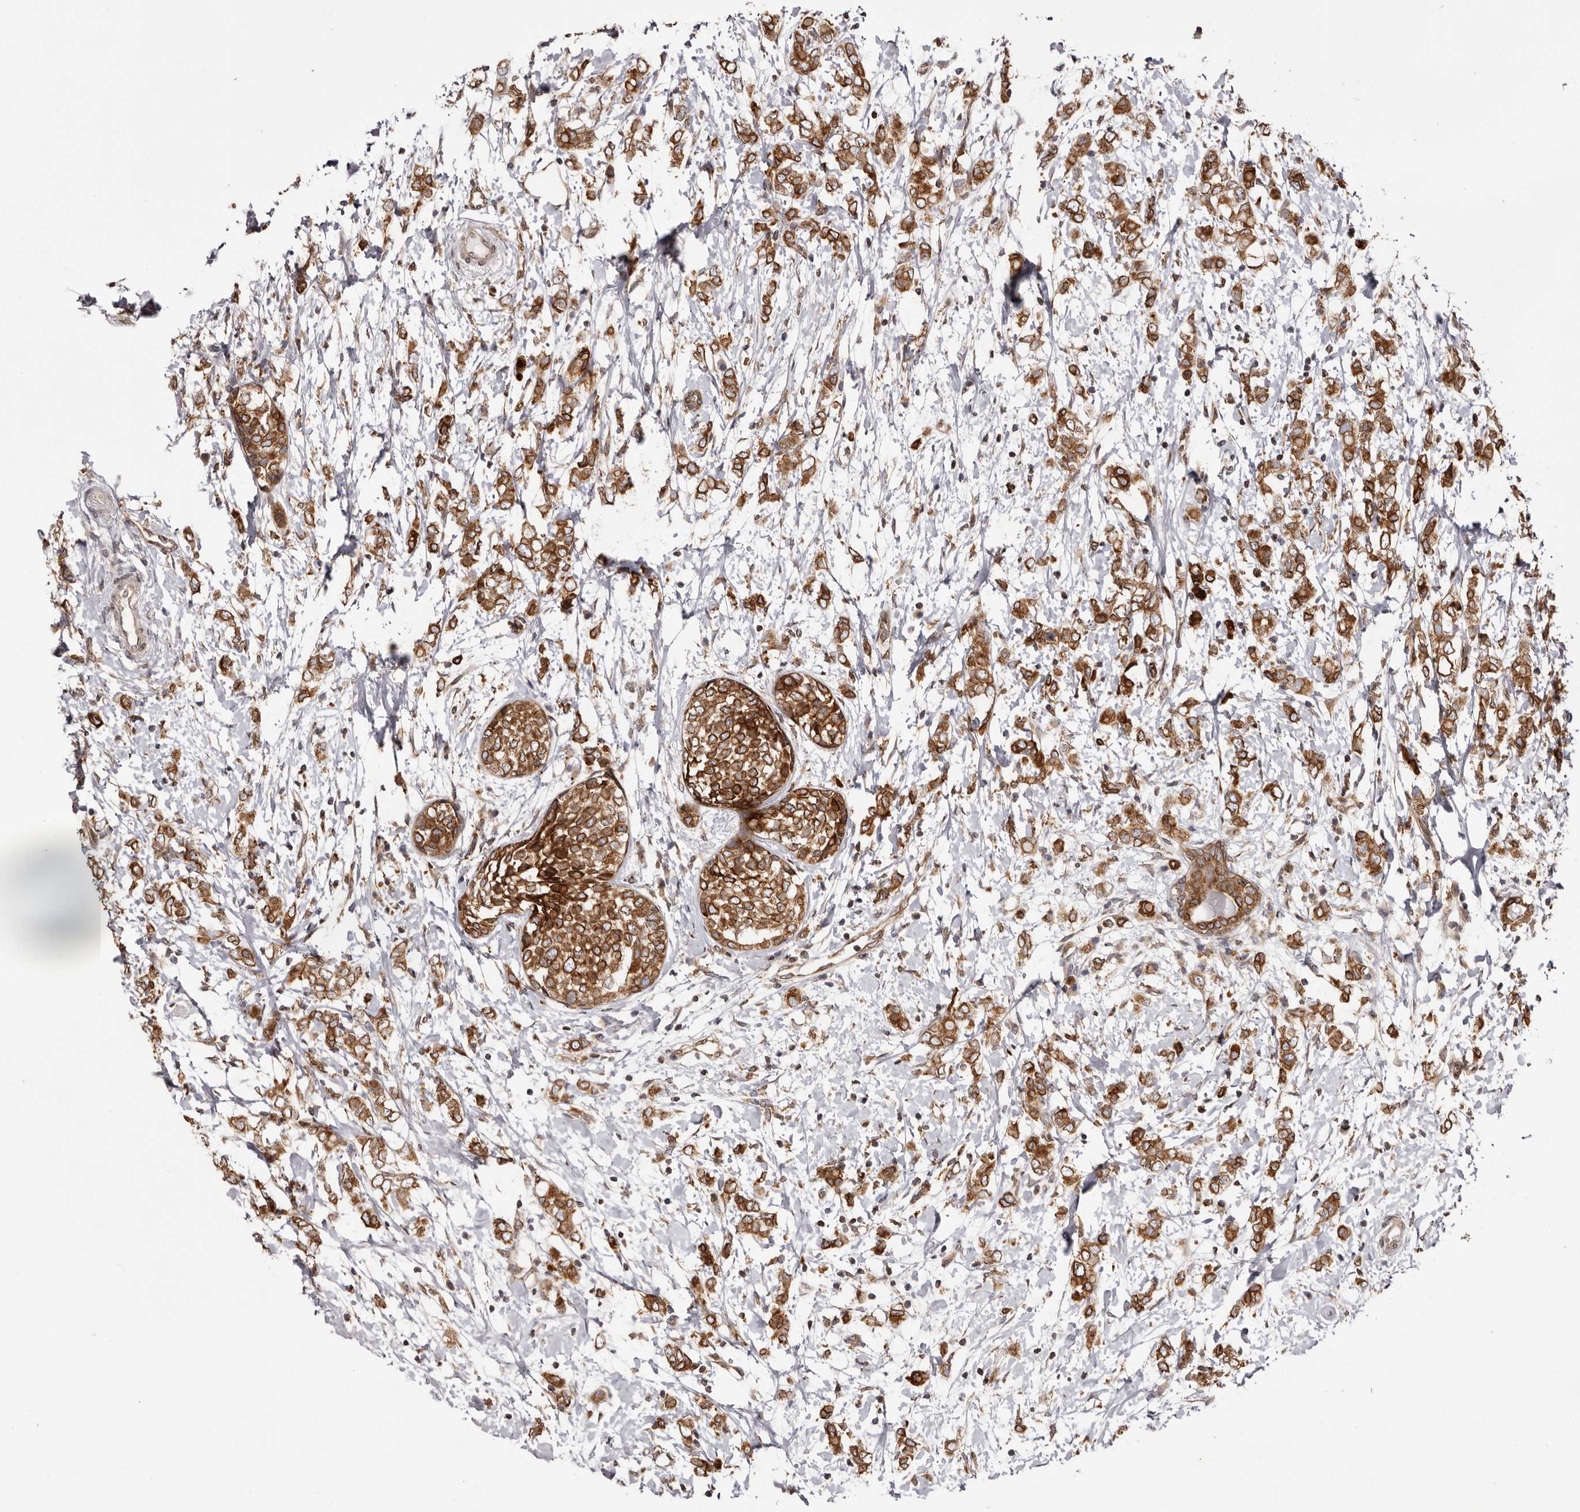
{"staining": {"intensity": "moderate", "quantity": ">75%", "location": "cytoplasmic/membranous"}, "tissue": "breast cancer", "cell_type": "Tumor cells", "image_type": "cancer", "snomed": [{"axis": "morphology", "description": "Normal tissue, NOS"}, {"axis": "morphology", "description": "Lobular carcinoma"}, {"axis": "topography", "description": "Breast"}], "caption": "This photomicrograph shows immunohistochemistry staining of human breast cancer, with medium moderate cytoplasmic/membranous positivity in about >75% of tumor cells.", "gene": "C4orf3", "patient": {"sex": "female", "age": 47}}